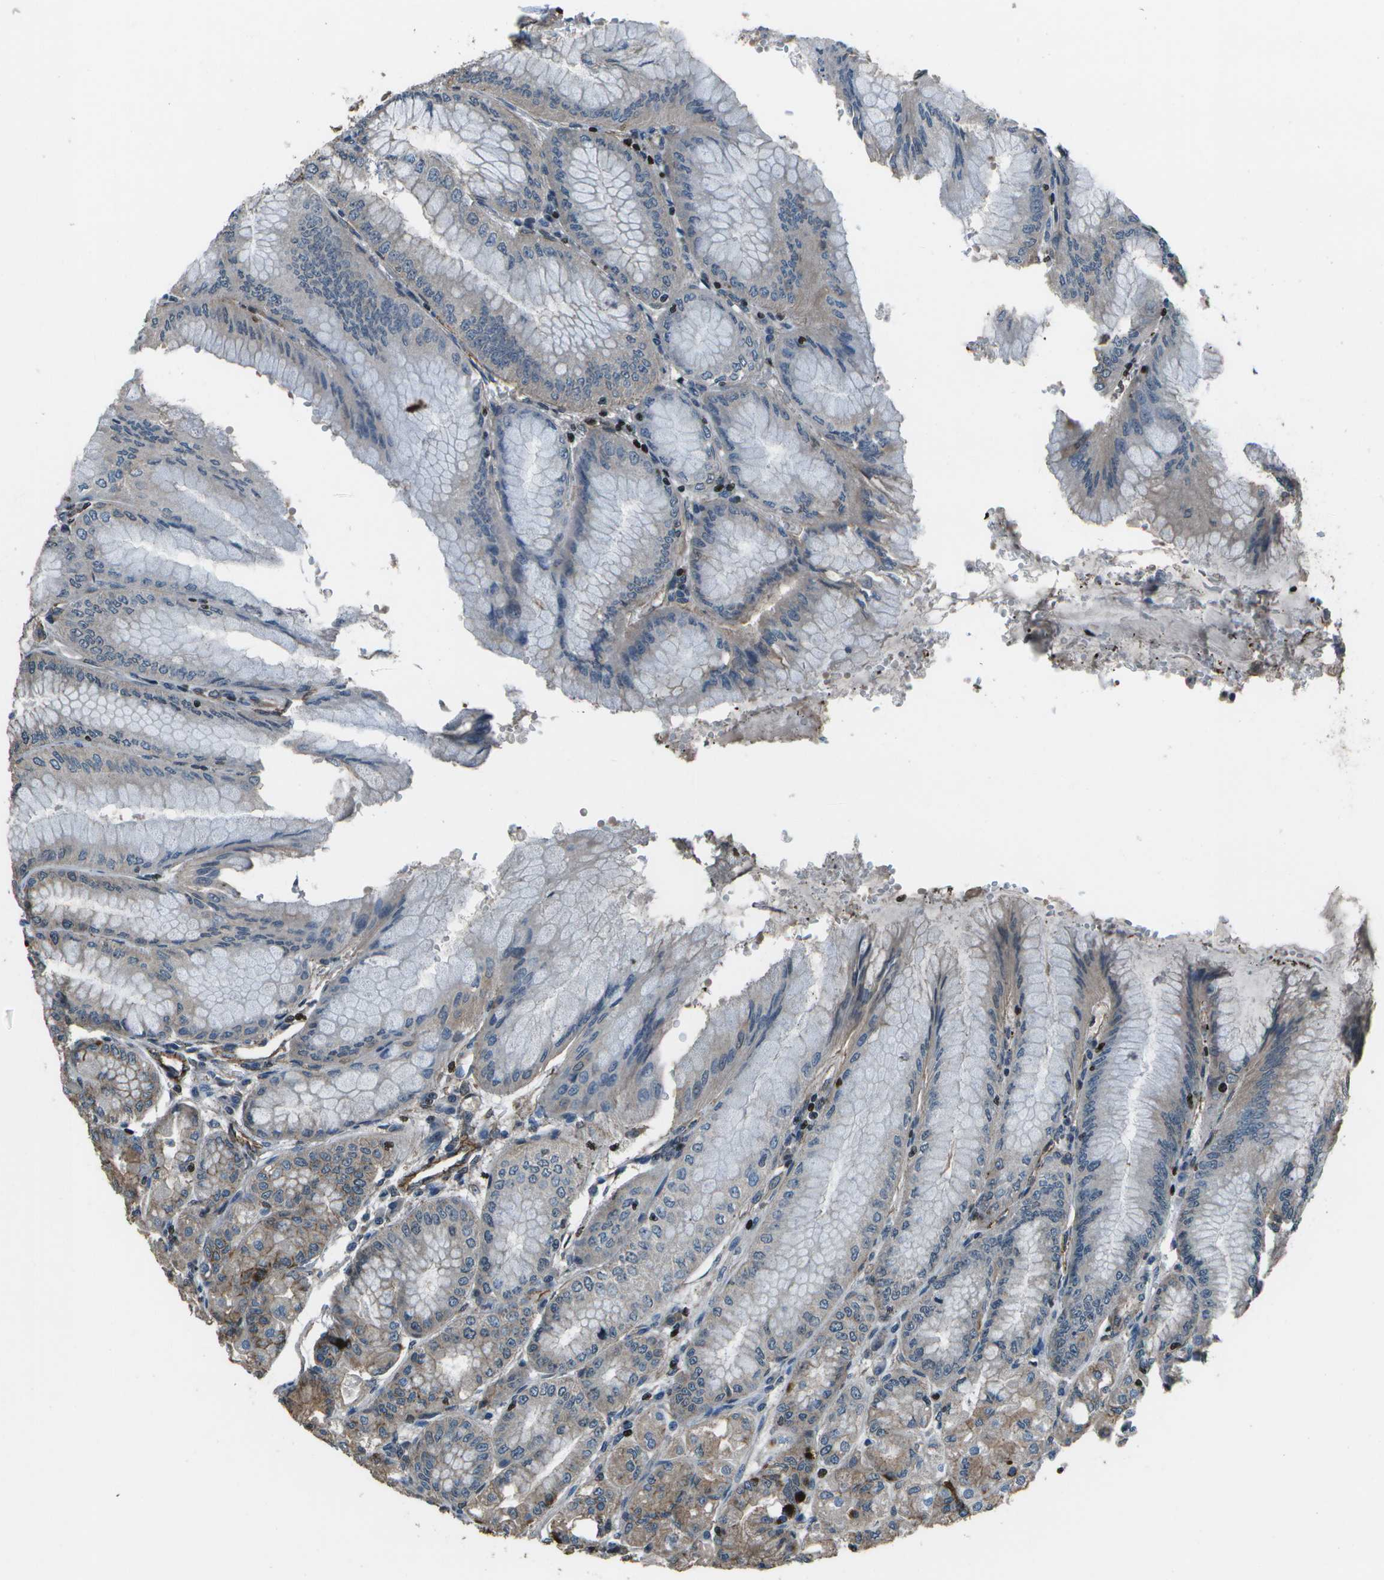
{"staining": {"intensity": "moderate", "quantity": "25%-75%", "location": "cytoplasmic/membranous"}, "tissue": "stomach", "cell_type": "Glandular cells", "image_type": "normal", "snomed": [{"axis": "morphology", "description": "Normal tissue, NOS"}, {"axis": "topography", "description": "Stomach, lower"}], "caption": "There is medium levels of moderate cytoplasmic/membranous expression in glandular cells of benign stomach, as demonstrated by immunohistochemical staining (brown color).", "gene": "PDLIM1", "patient": {"sex": "male", "age": 71}}